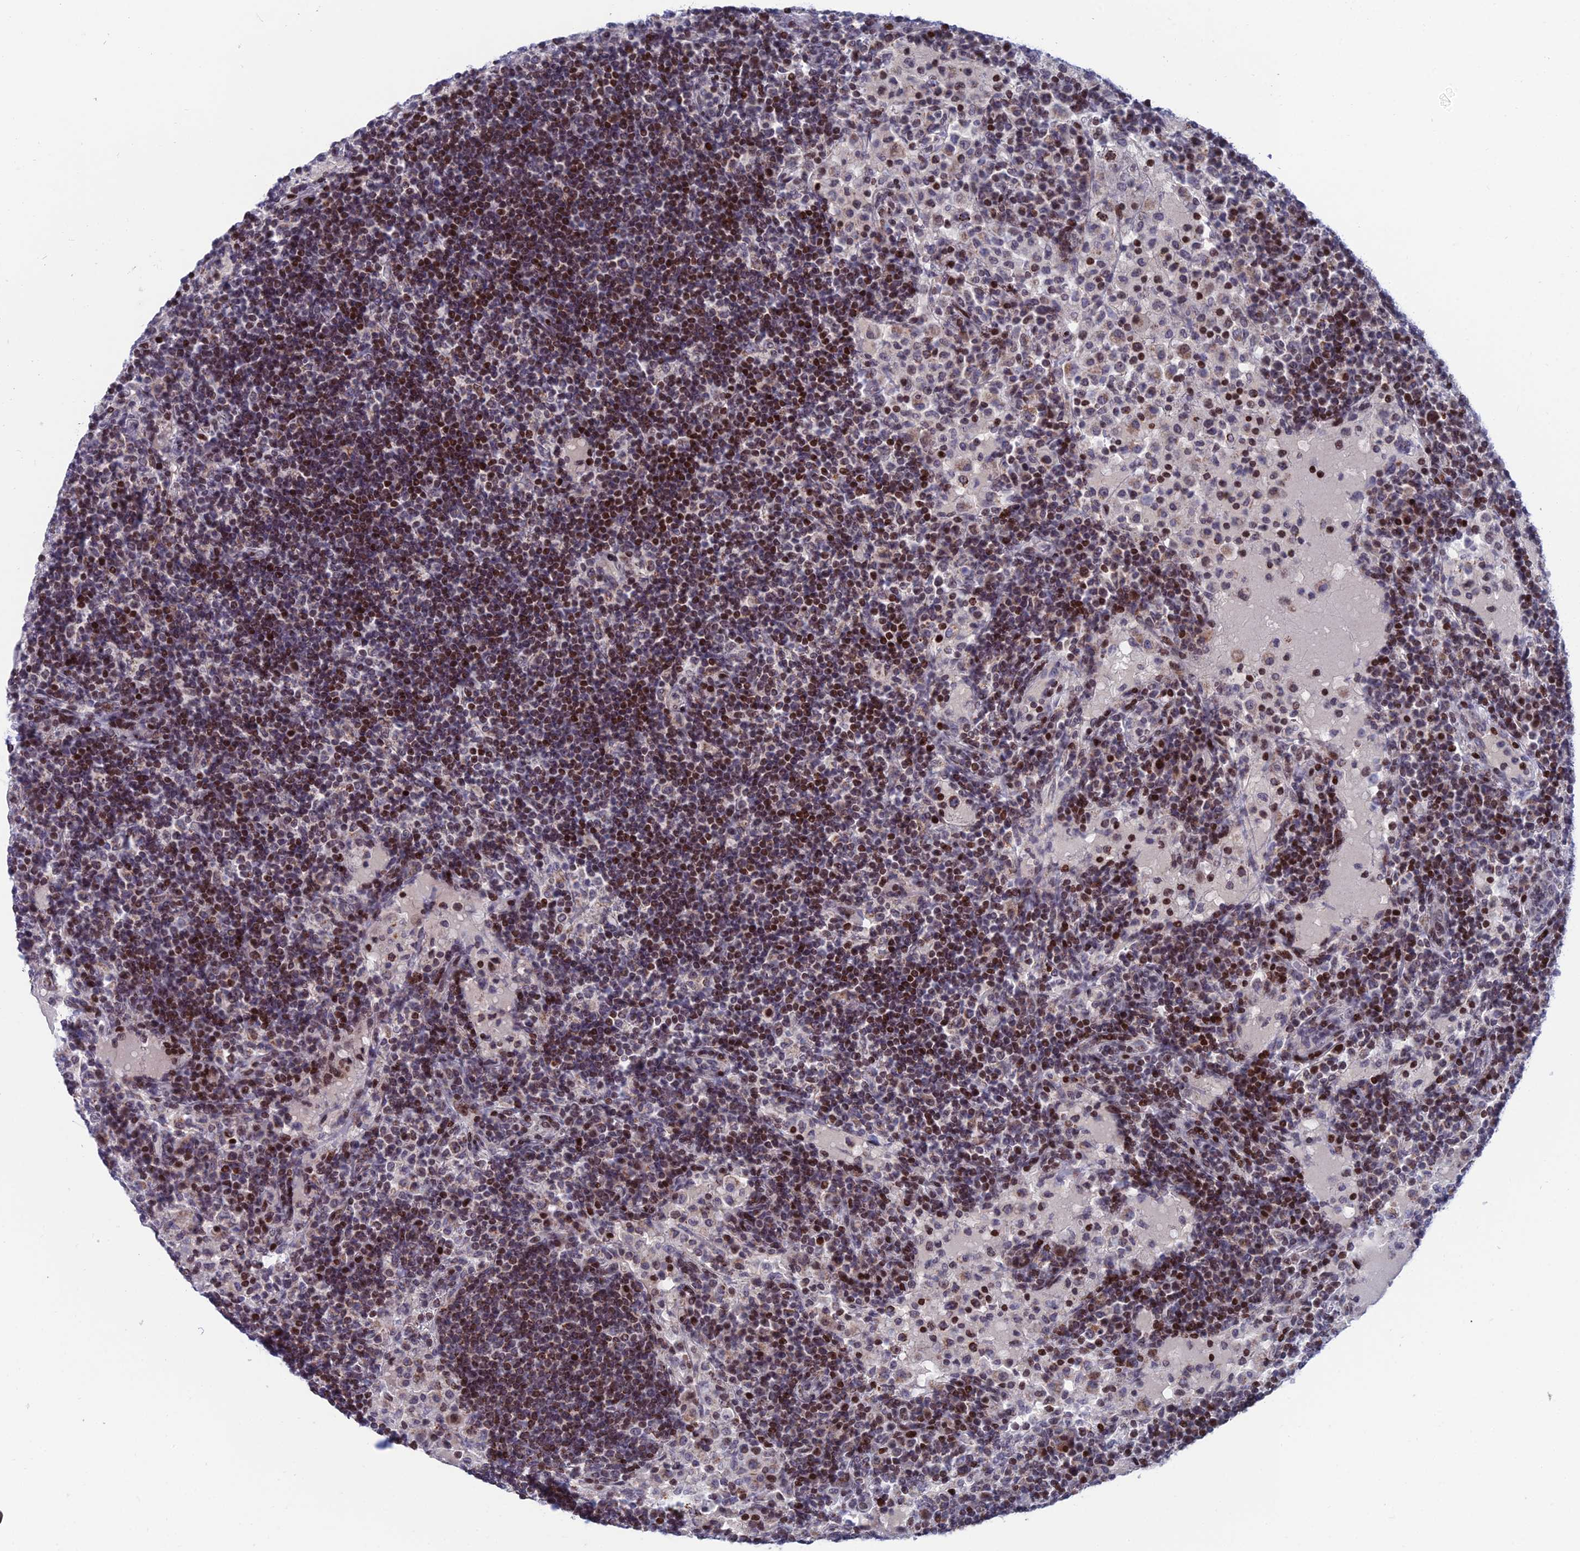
{"staining": {"intensity": "strong", "quantity": "25%-75%", "location": "nuclear"}, "tissue": "lymph node", "cell_type": "Non-germinal center cells", "image_type": "normal", "snomed": [{"axis": "morphology", "description": "Normal tissue, NOS"}, {"axis": "topography", "description": "Lymph node"}], "caption": "An image of human lymph node stained for a protein shows strong nuclear brown staining in non-germinal center cells. Nuclei are stained in blue.", "gene": "AFF3", "patient": {"sex": "female", "age": 53}}